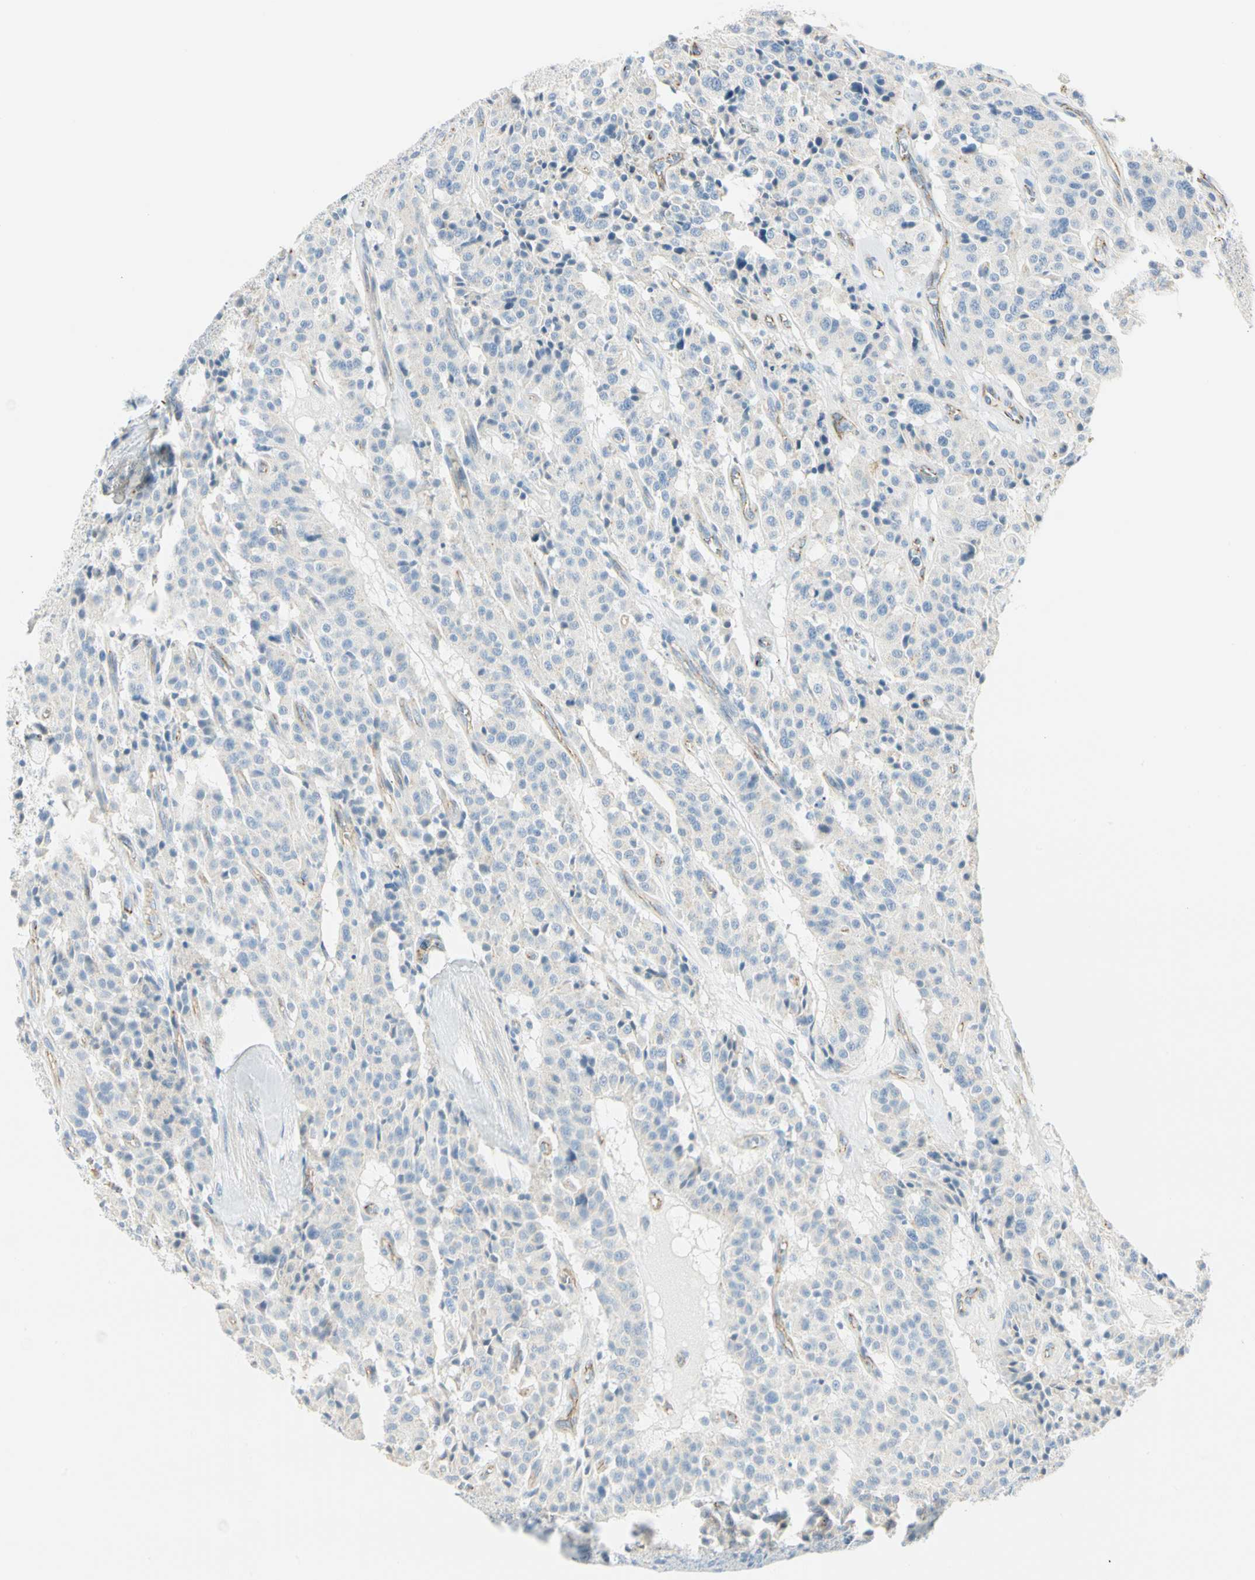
{"staining": {"intensity": "weak", "quantity": ">75%", "location": "cytoplasmic/membranous"}, "tissue": "carcinoid", "cell_type": "Tumor cells", "image_type": "cancer", "snomed": [{"axis": "morphology", "description": "Carcinoid, malignant, NOS"}, {"axis": "topography", "description": "Lung"}], "caption": "Carcinoid stained for a protein shows weak cytoplasmic/membranous positivity in tumor cells. (DAB = brown stain, brightfield microscopy at high magnification).", "gene": "VPS9D1", "patient": {"sex": "male", "age": 30}}